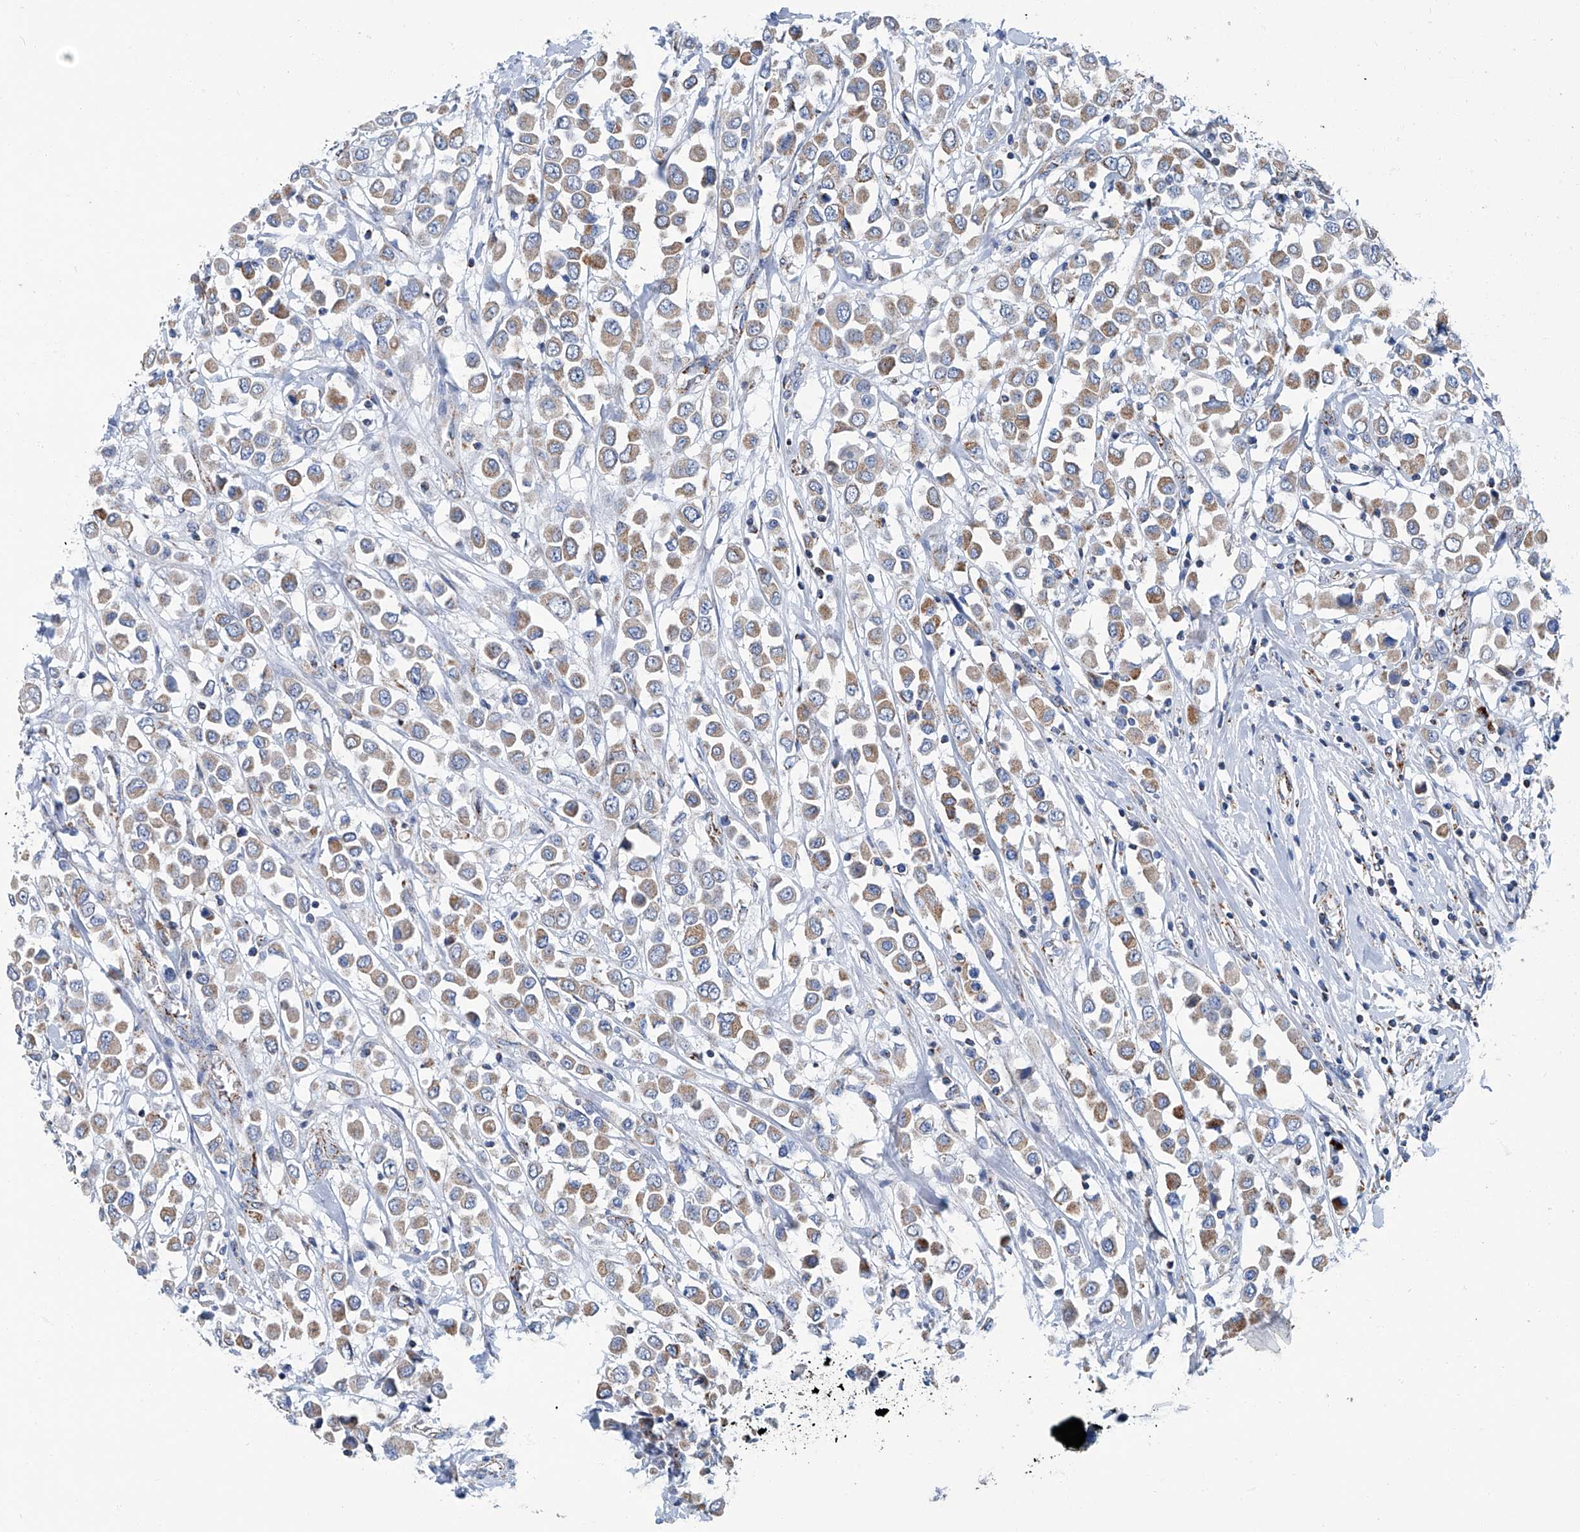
{"staining": {"intensity": "weak", "quantity": ">75%", "location": "cytoplasmic/membranous"}, "tissue": "breast cancer", "cell_type": "Tumor cells", "image_type": "cancer", "snomed": [{"axis": "morphology", "description": "Duct carcinoma"}, {"axis": "topography", "description": "Breast"}], "caption": "A photomicrograph of breast cancer stained for a protein shows weak cytoplasmic/membranous brown staining in tumor cells.", "gene": "MT-ND1", "patient": {"sex": "female", "age": 61}}